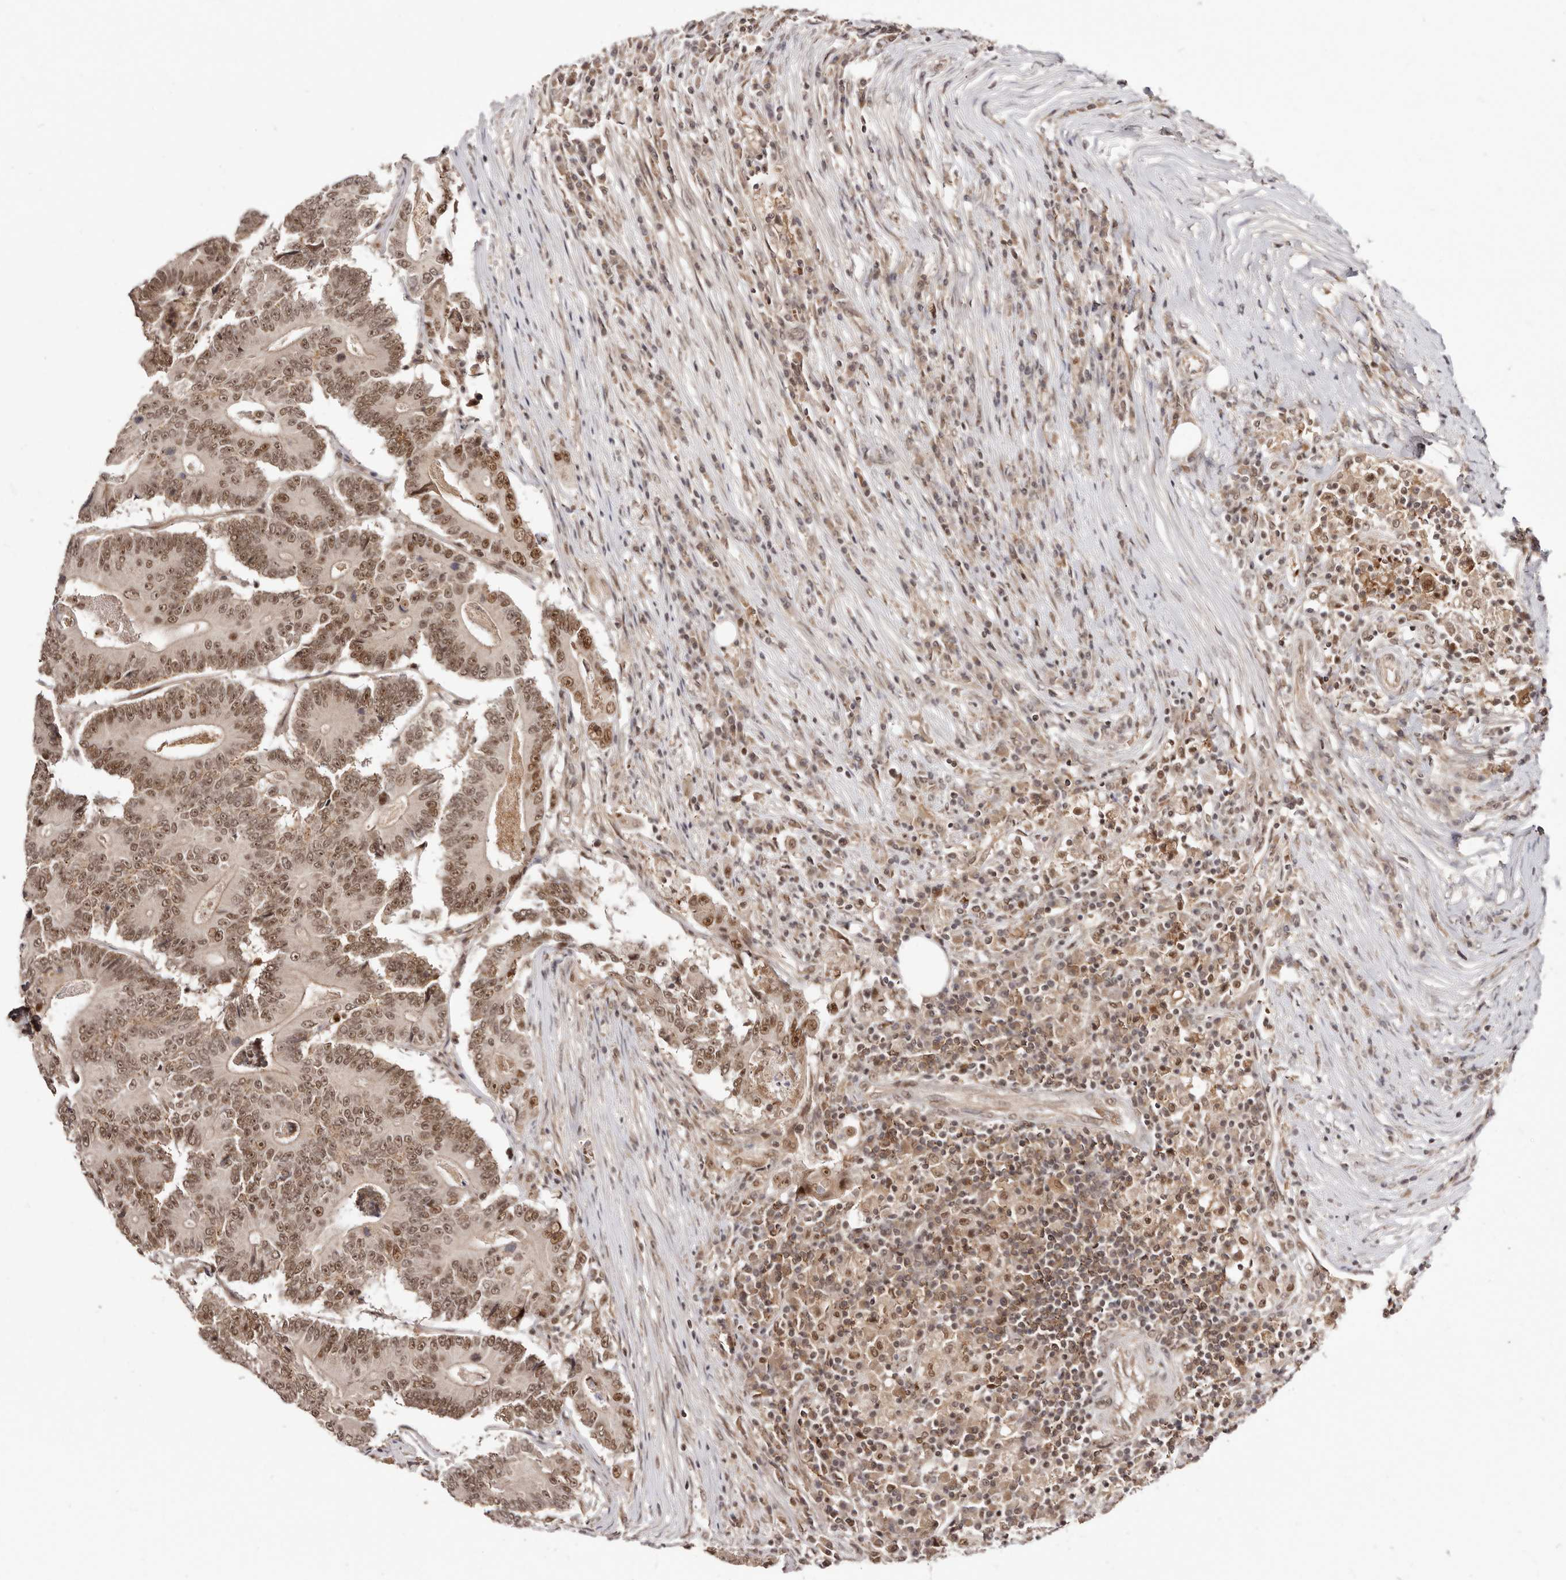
{"staining": {"intensity": "moderate", "quantity": ">75%", "location": "nuclear"}, "tissue": "colorectal cancer", "cell_type": "Tumor cells", "image_type": "cancer", "snomed": [{"axis": "morphology", "description": "Adenocarcinoma, NOS"}, {"axis": "topography", "description": "Colon"}], "caption": "An image of human colorectal cancer stained for a protein exhibits moderate nuclear brown staining in tumor cells.", "gene": "MED8", "patient": {"sex": "male", "age": 83}}